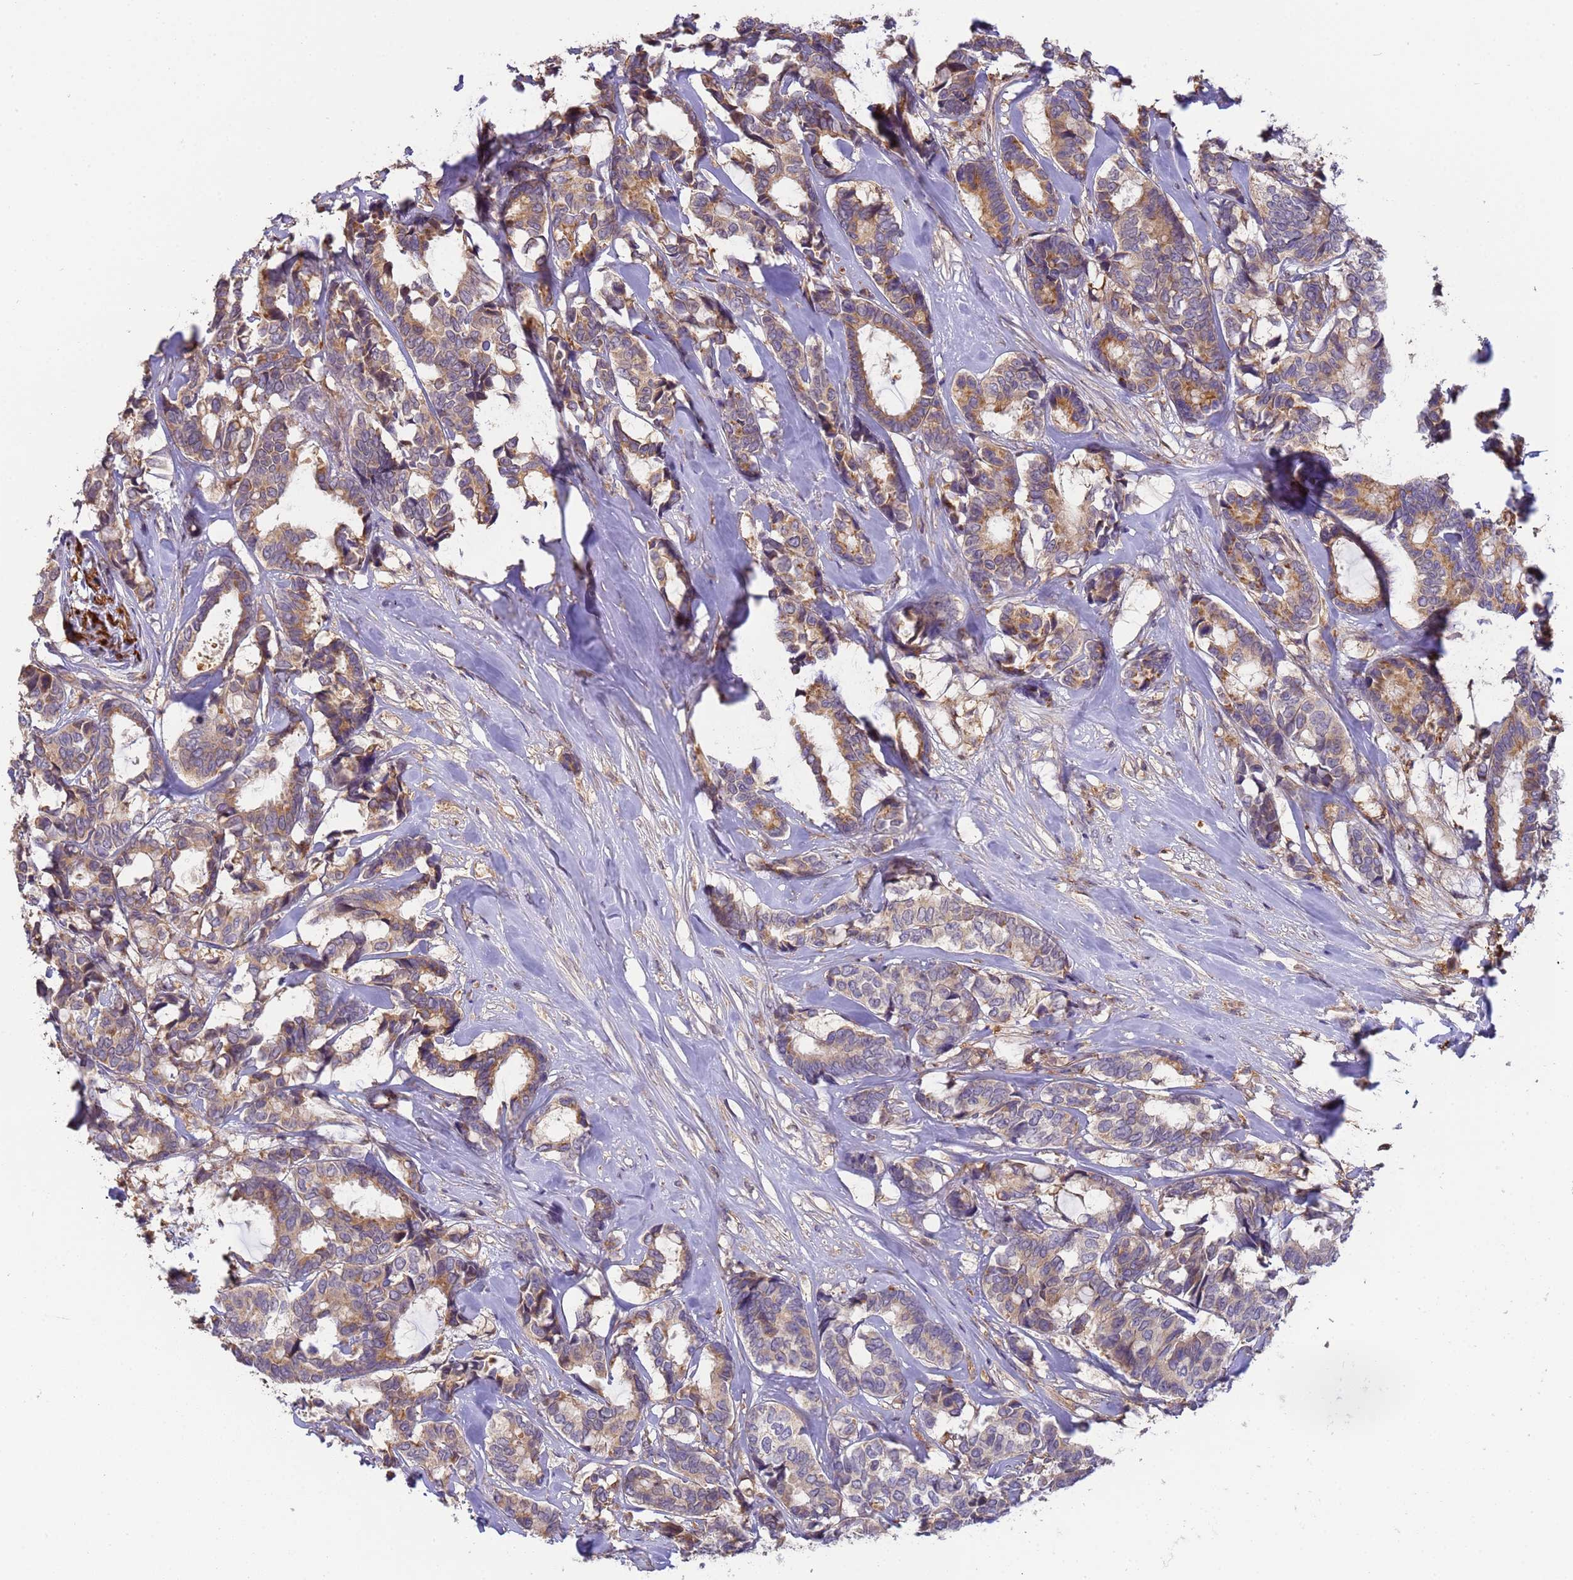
{"staining": {"intensity": "moderate", "quantity": "25%-75%", "location": "cytoplasmic/membranous"}, "tissue": "breast cancer", "cell_type": "Tumor cells", "image_type": "cancer", "snomed": [{"axis": "morphology", "description": "Duct carcinoma"}, {"axis": "topography", "description": "Breast"}], "caption": "Immunohistochemical staining of human invasive ductal carcinoma (breast) reveals moderate cytoplasmic/membranous protein staining in approximately 25%-75% of tumor cells.", "gene": "M6PR", "patient": {"sex": "female", "age": 87}}